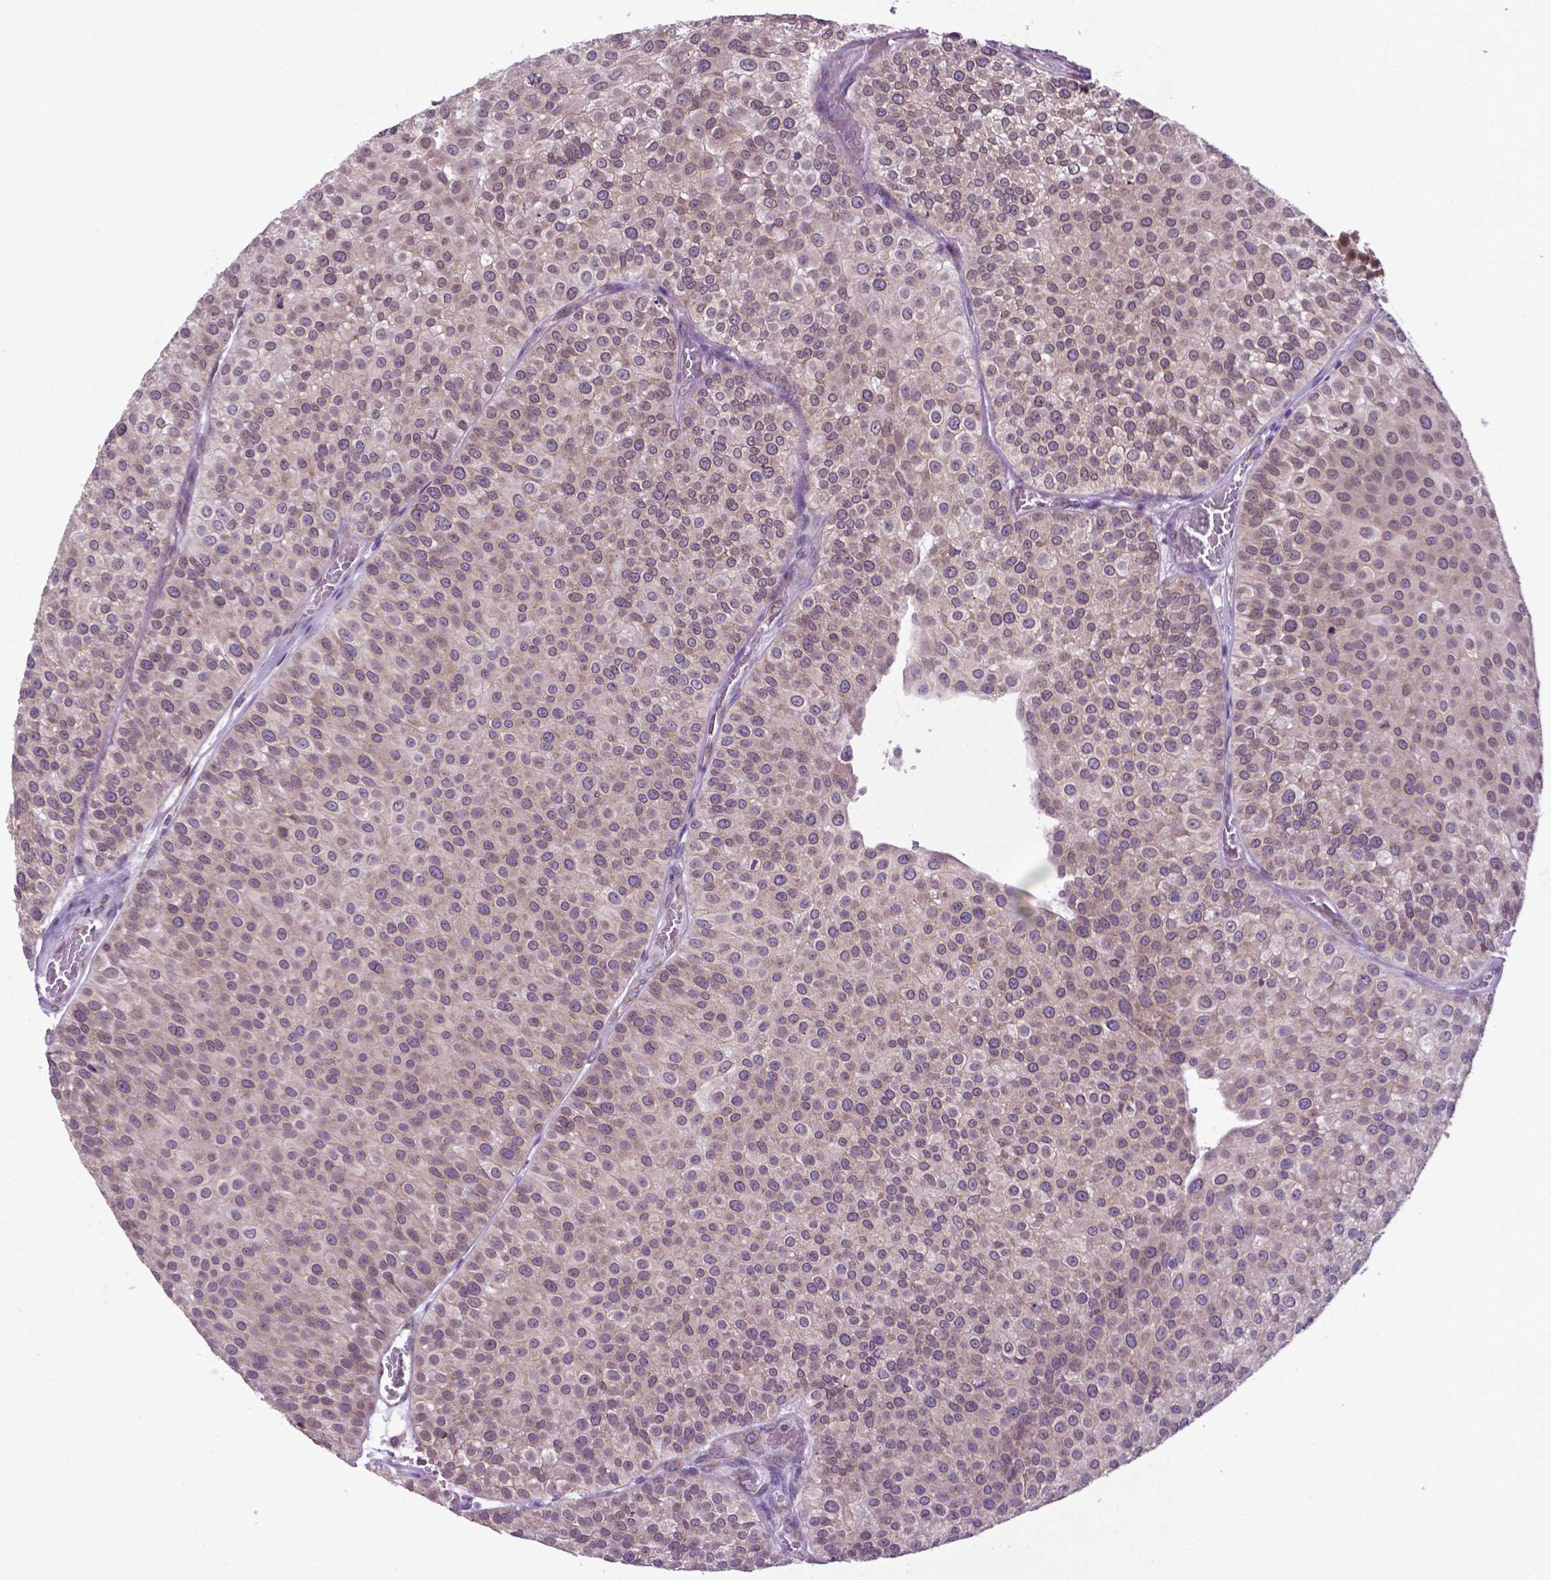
{"staining": {"intensity": "weak", "quantity": "<25%", "location": "cytoplasmic/membranous,nuclear"}, "tissue": "urothelial cancer", "cell_type": "Tumor cells", "image_type": "cancer", "snomed": [{"axis": "morphology", "description": "Urothelial carcinoma, Low grade"}, {"axis": "topography", "description": "Urinary bladder"}], "caption": "This is an immunohistochemistry micrograph of urothelial cancer. There is no expression in tumor cells.", "gene": "WDR83OS", "patient": {"sex": "female", "age": 87}}